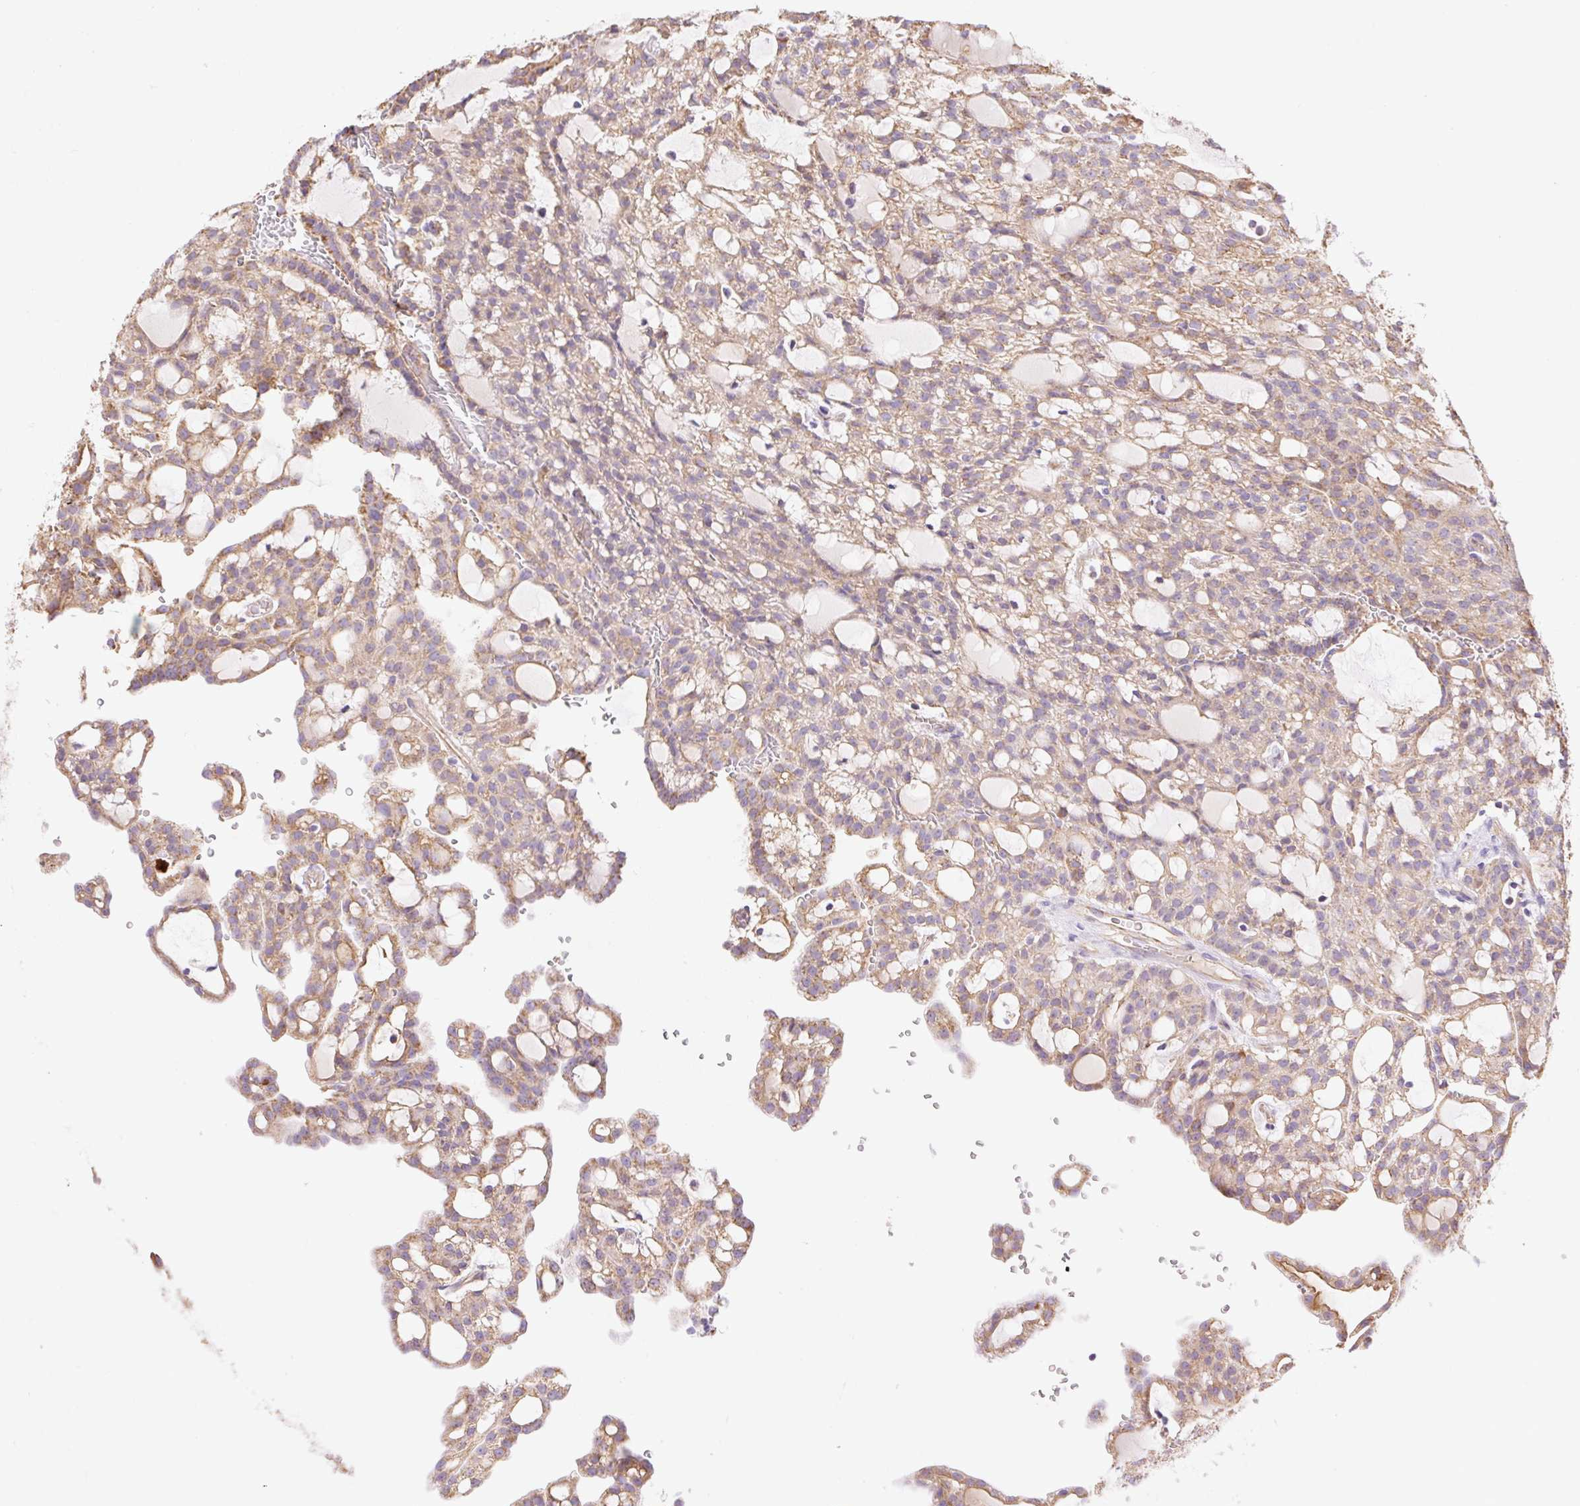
{"staining": {"intensity": "moderate", "quantity": ">75%", "location": "cytoplasmic/membranous"}, "tissue": "renal cancer", "cell_type": "Tumor cells", "image_type": "cancer", "snomed": [{"axis": "morphology", "description": "Adenocarcinoma, NOS"}, {"axis": "topography", "description": "Kidney"}], "caption": "There is medium levels of moderate cytoplasmic/membranous staining in tumor cells of renal cancer (adenocarcinoma), as demonstrated by immunohistochemical staining (brown color).", "gene": "ESAM", "patient": {"sex": "male", "age": 63}}